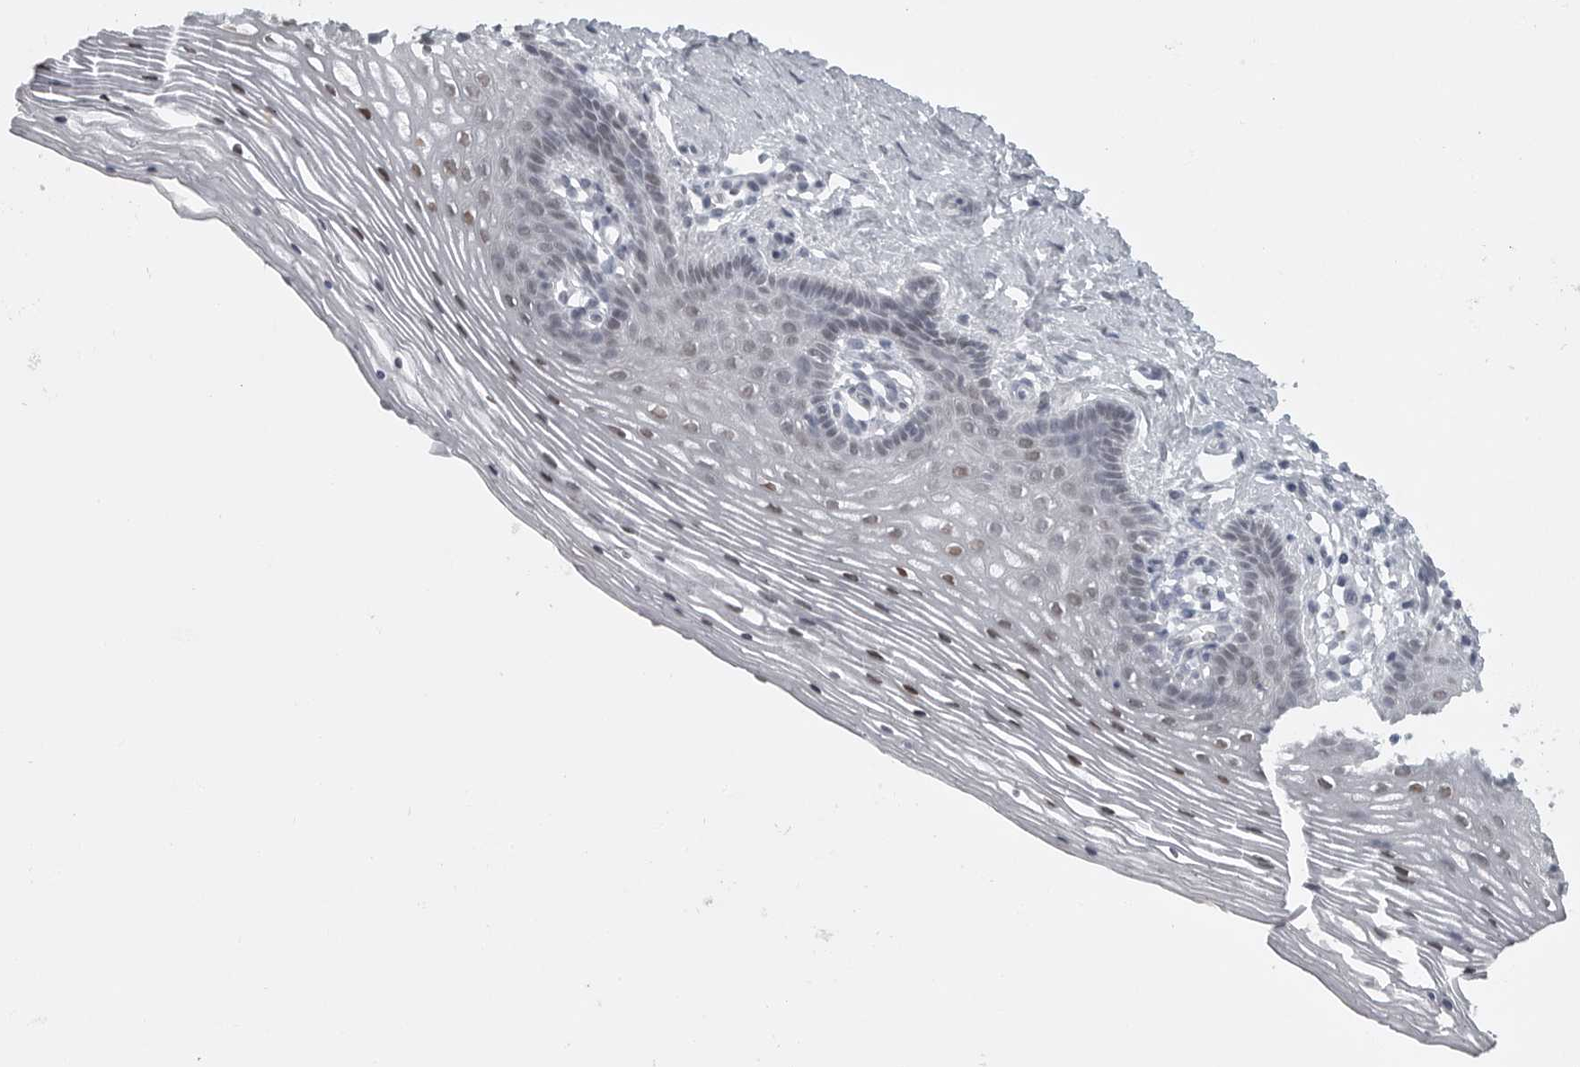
{"staining": {"intensity": "weak", "quantity": "<25%", "location": "nuclear"}, "tissue": "vagina", "cell_type": "Squamous epithelial cells", "image_type": "normal", "snomed": [{"axis": "morphology", "description": "Normal tissue, NOS"}, {"axis": "topography", "description": "Vagina"}], "caption": "Vagina stained for a protein using IHC reveals no expression squamous epithelial cells.", "gene": "HMGN3", "patient": {"sex": "female", "age": 32}}